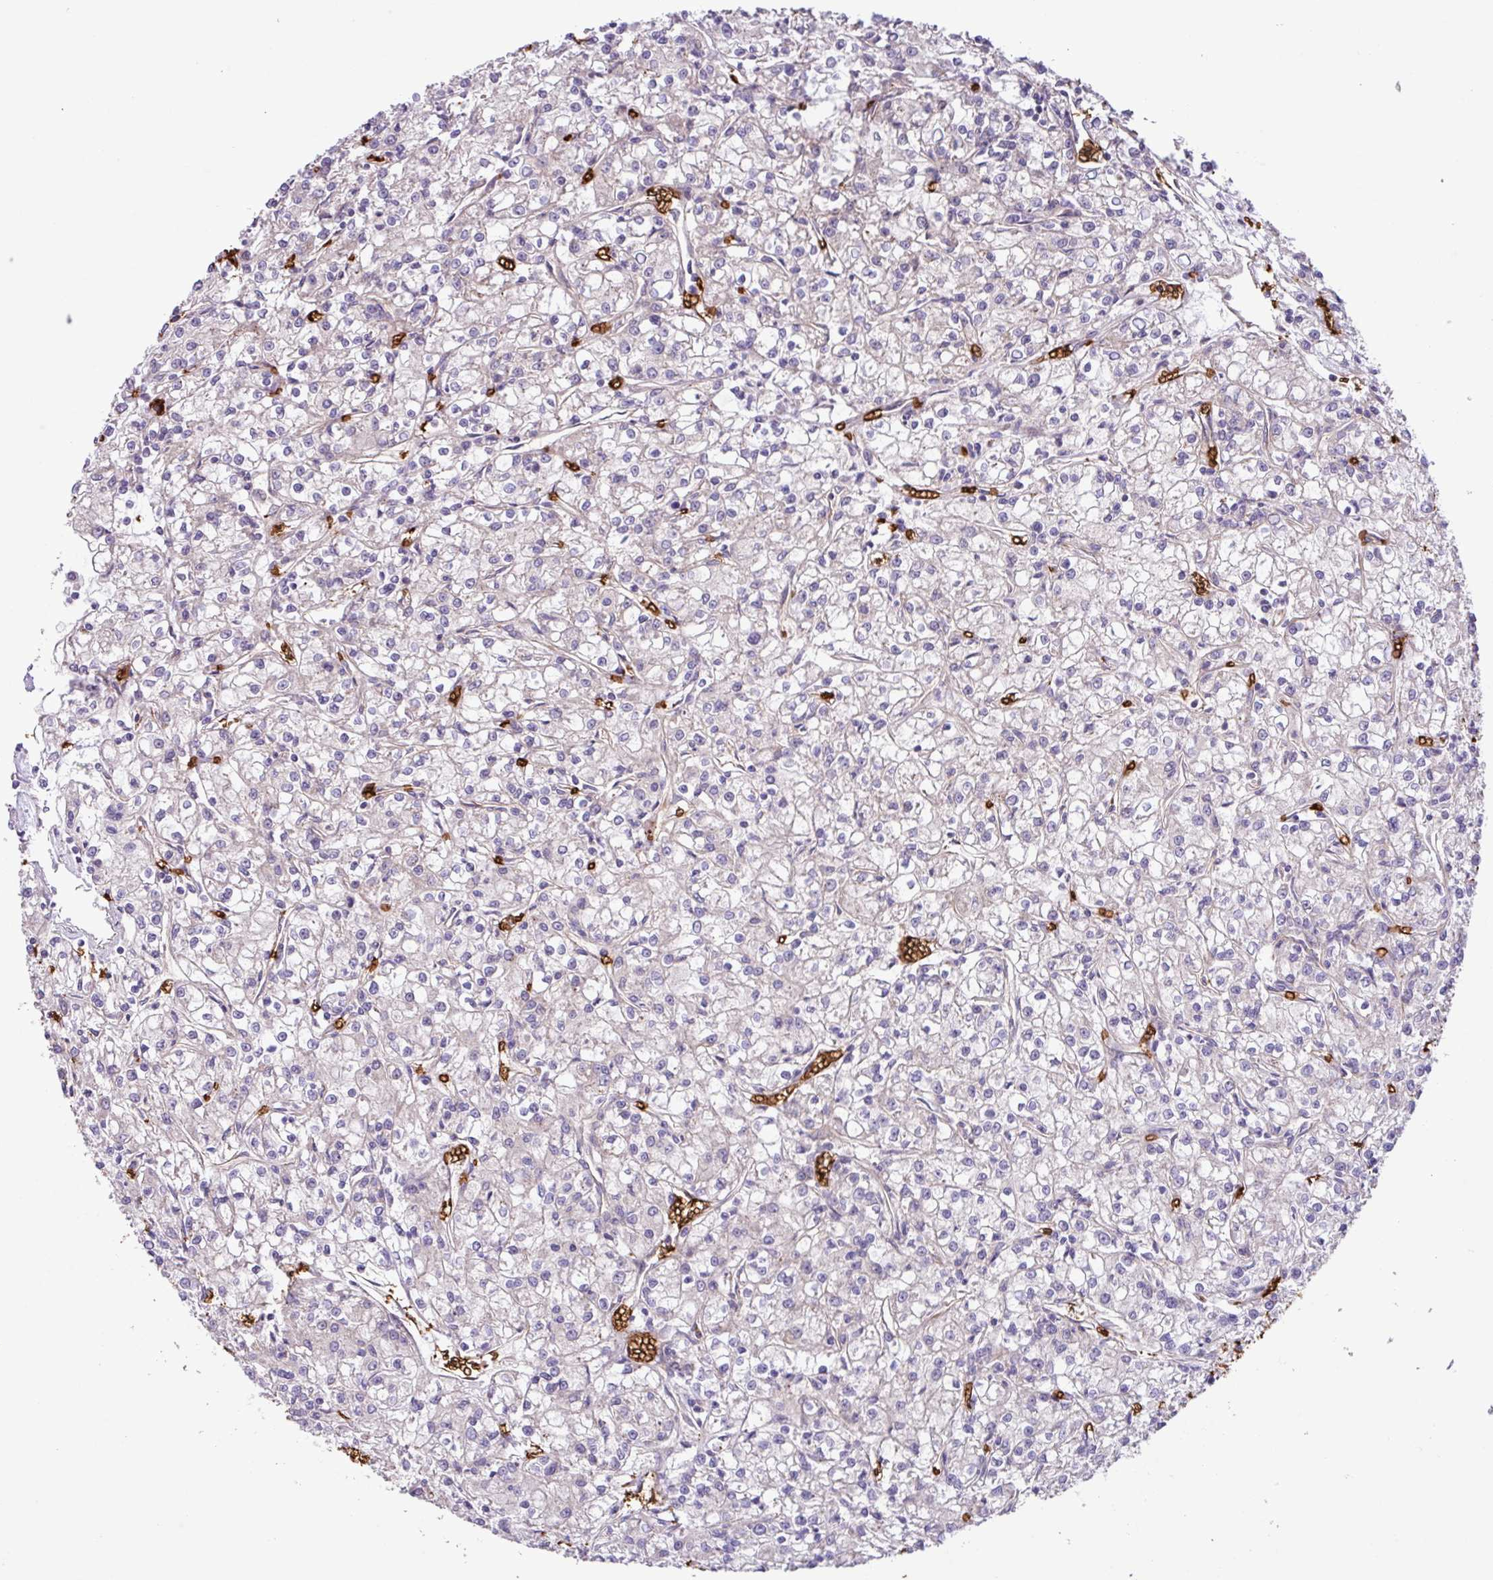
{"staining": {"intensity": "negative", "quantity": "none", "location": "none"}, "tissue": "renal cancer", "cell_type": "Tumor cells", "image_type": "cancer", "snomed": [{"axis": "morphology", "description": "Adenocarcinoma, NOS"}, {"axis": "topography", "description": "Kidney"}], "caption": "Immunohistochemistry (IHC) photomicrograph of human renal cancer stained for a protein (brown), which demonstrates no expression in tumor cells. (IHC, brightfield microscopy, high magnification).", "gene": "RAD21L1", "patient": {"sex": "female", "age": 59}}